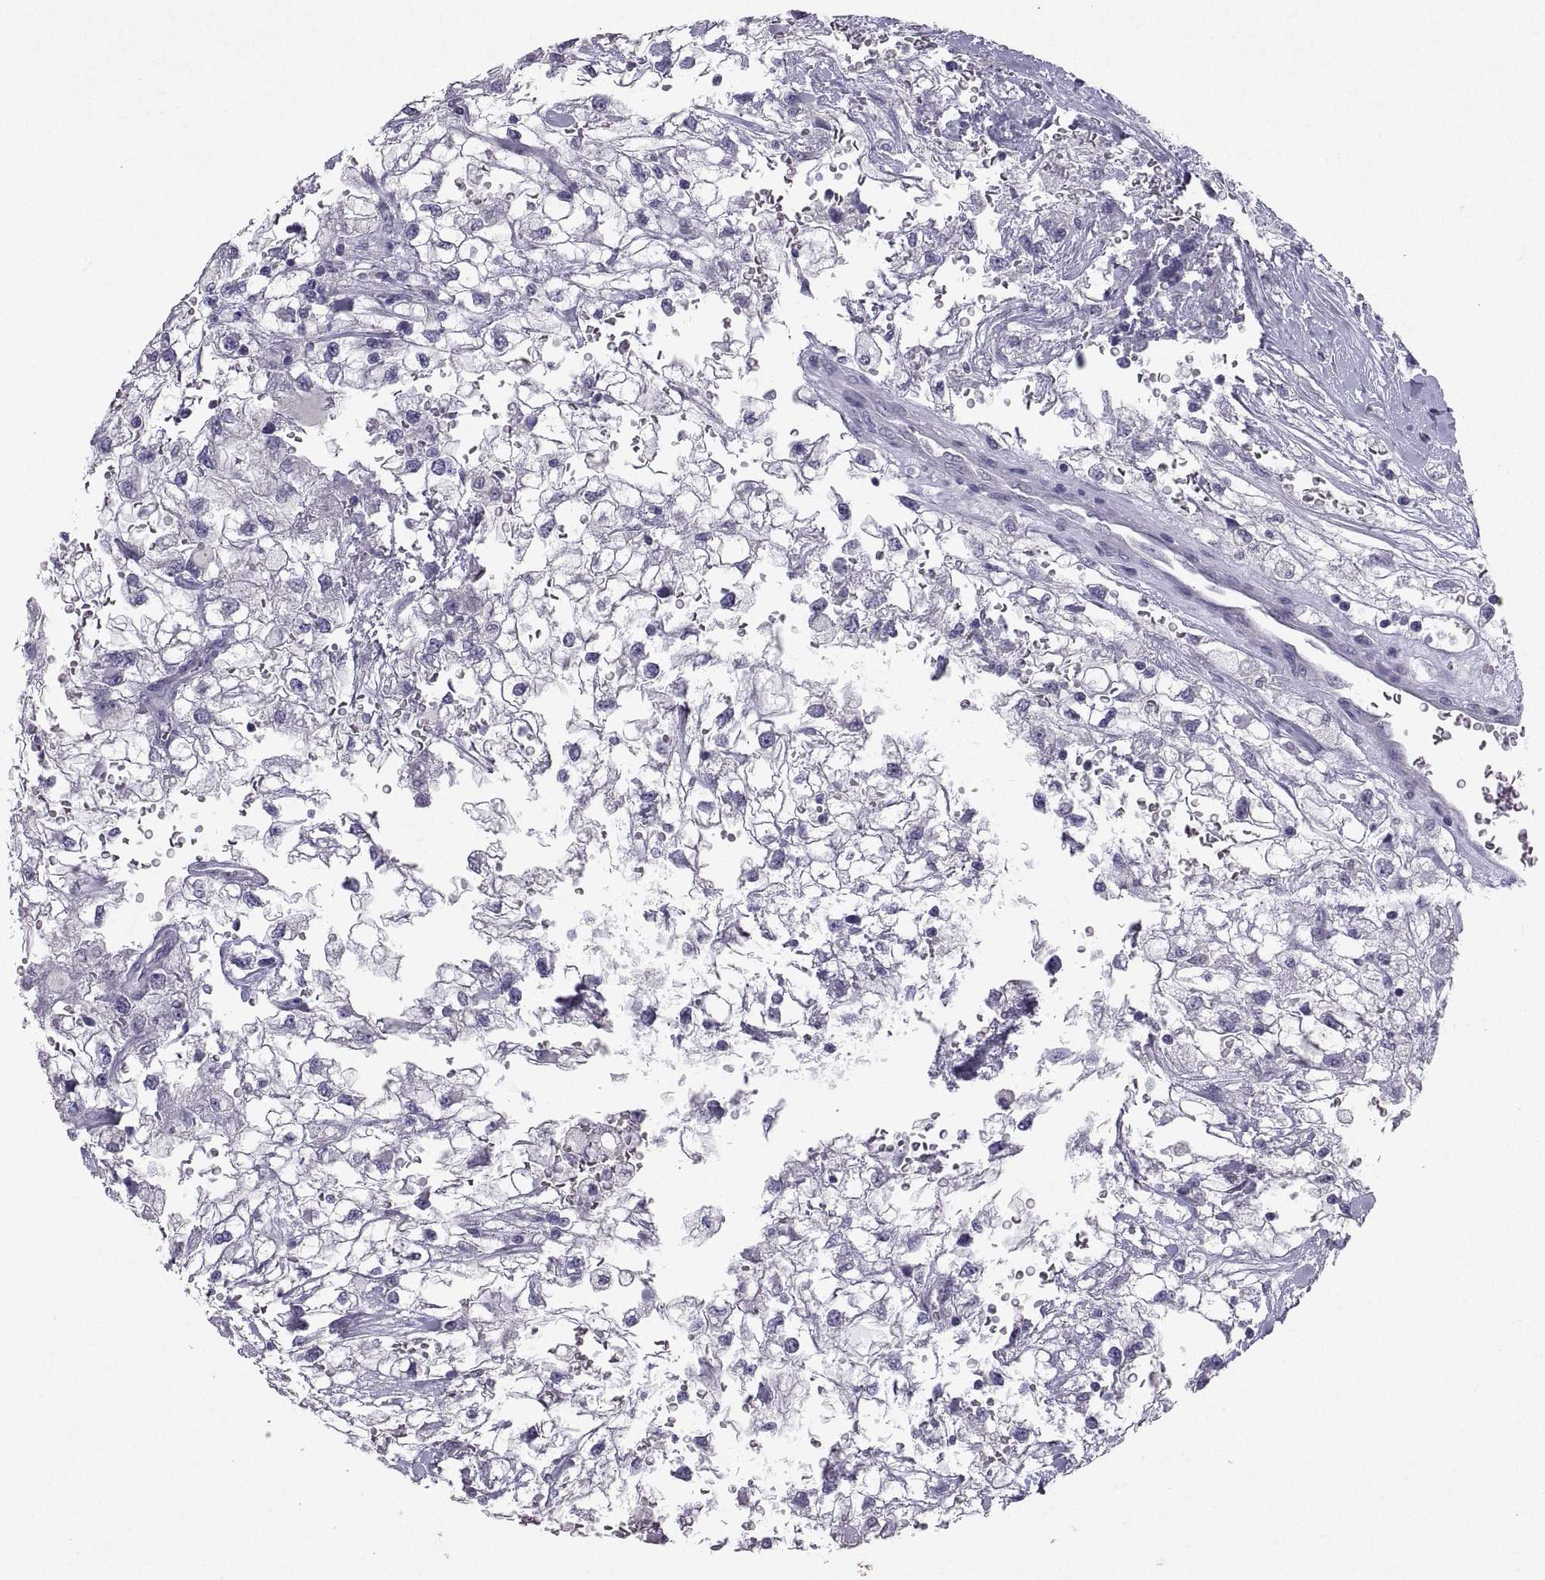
{"staining": {"intensity": "negative", "quantity": "none", "location": "none"}, "tissue": "renal cancer", "cell_type": "Tumor cells", "image_type": "cancer", "snomed": [{"axis": "morphology", "description": "Adenocarcinoma, NOS"}, {"axis": "topography", "description": "Kidney"}], "caption": "Immunohistochemistry image of human renal cancer stained for a protein (brown), which displays no positivity in tumor cells.", "gene": "SOX21", "patient": {"sex": "male", "age": 59}}